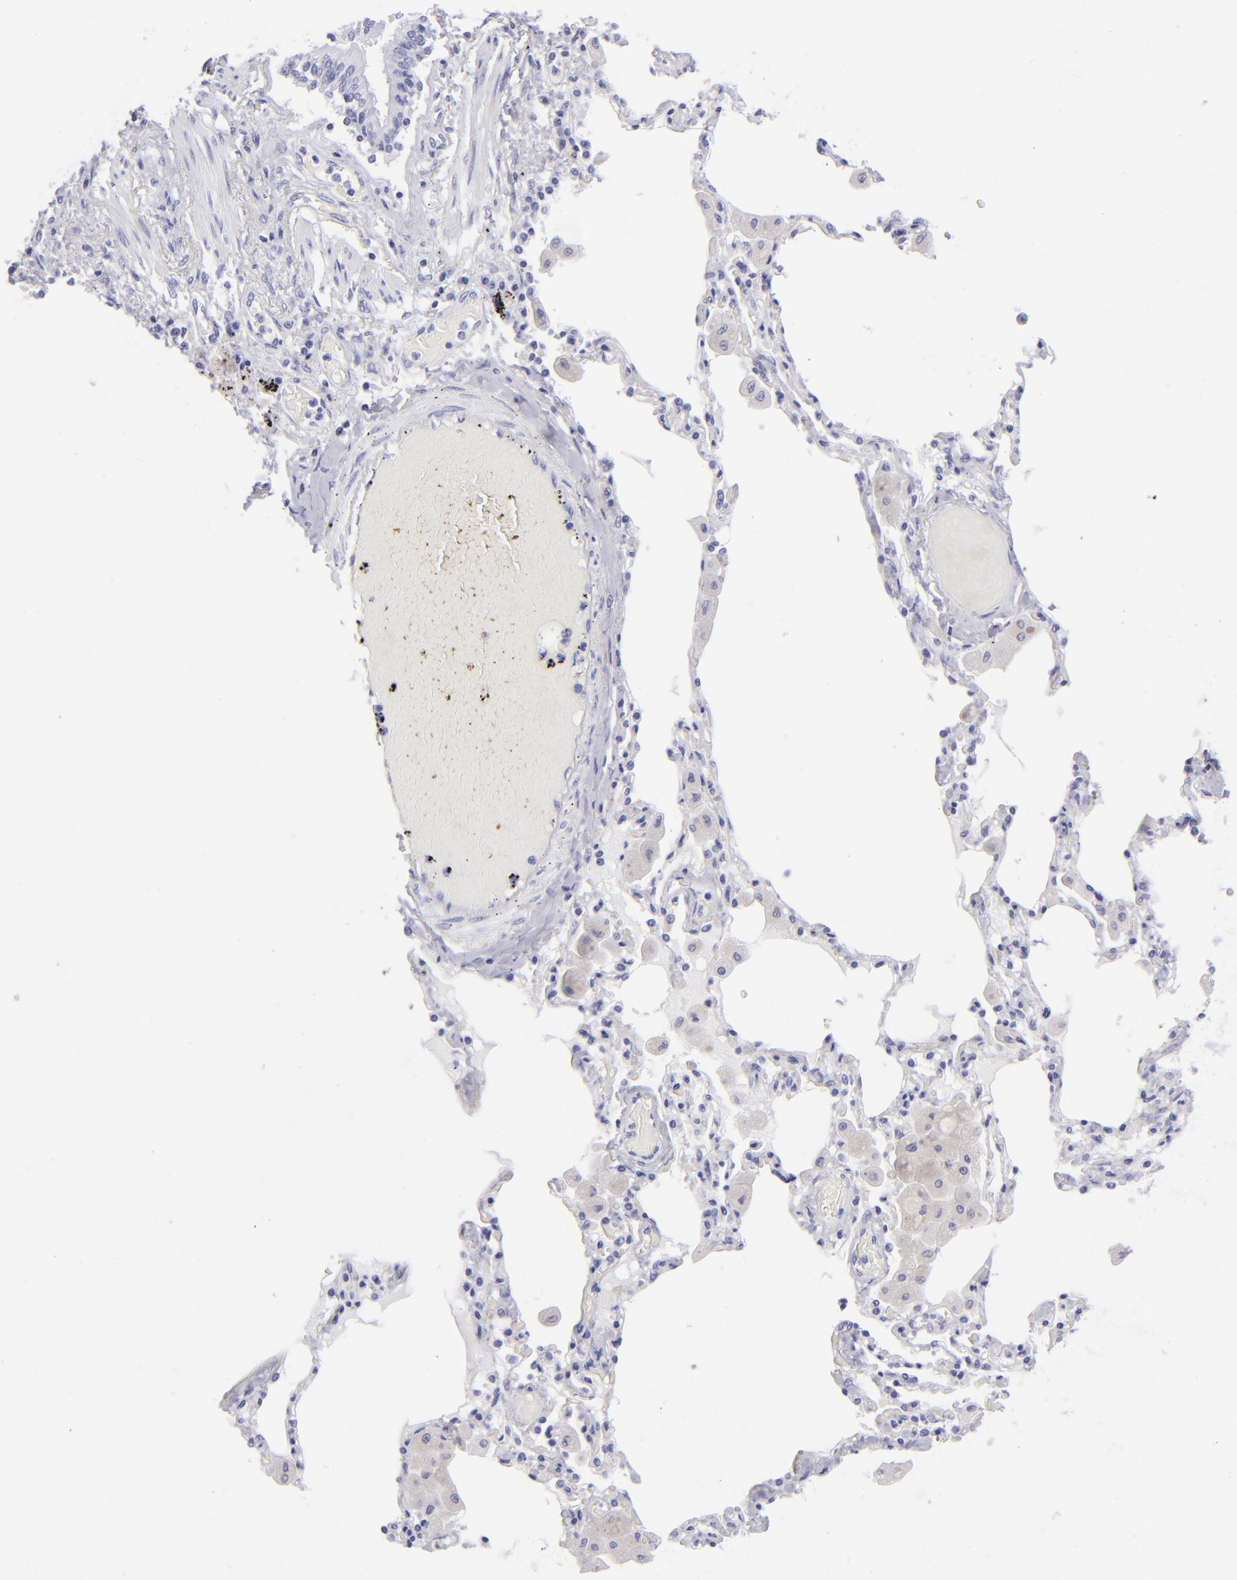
{"staining": {"intensity": "negative", "quantity": "none", "location": "none"}, "tissue": "bronchus", "cell_type": "Respiratory epithelial cells", "image_type": "normal", "snomed": [{"axis": "morphology", "description": "Normal tissue, NOS"}, {"axis": "morphology", "description": "Squamous cell carcinoma, NOS"}, {"axis": "topography", "description": "Bronchus"}, {"axis": "topography", "description": "Lung"}], "caption": "IHC of unremarkable bronchus demonstrates no staining in respiratory epithelial cells.", "gene": "SLC1A3", "patient": {"sex": "female", "age": 47}}